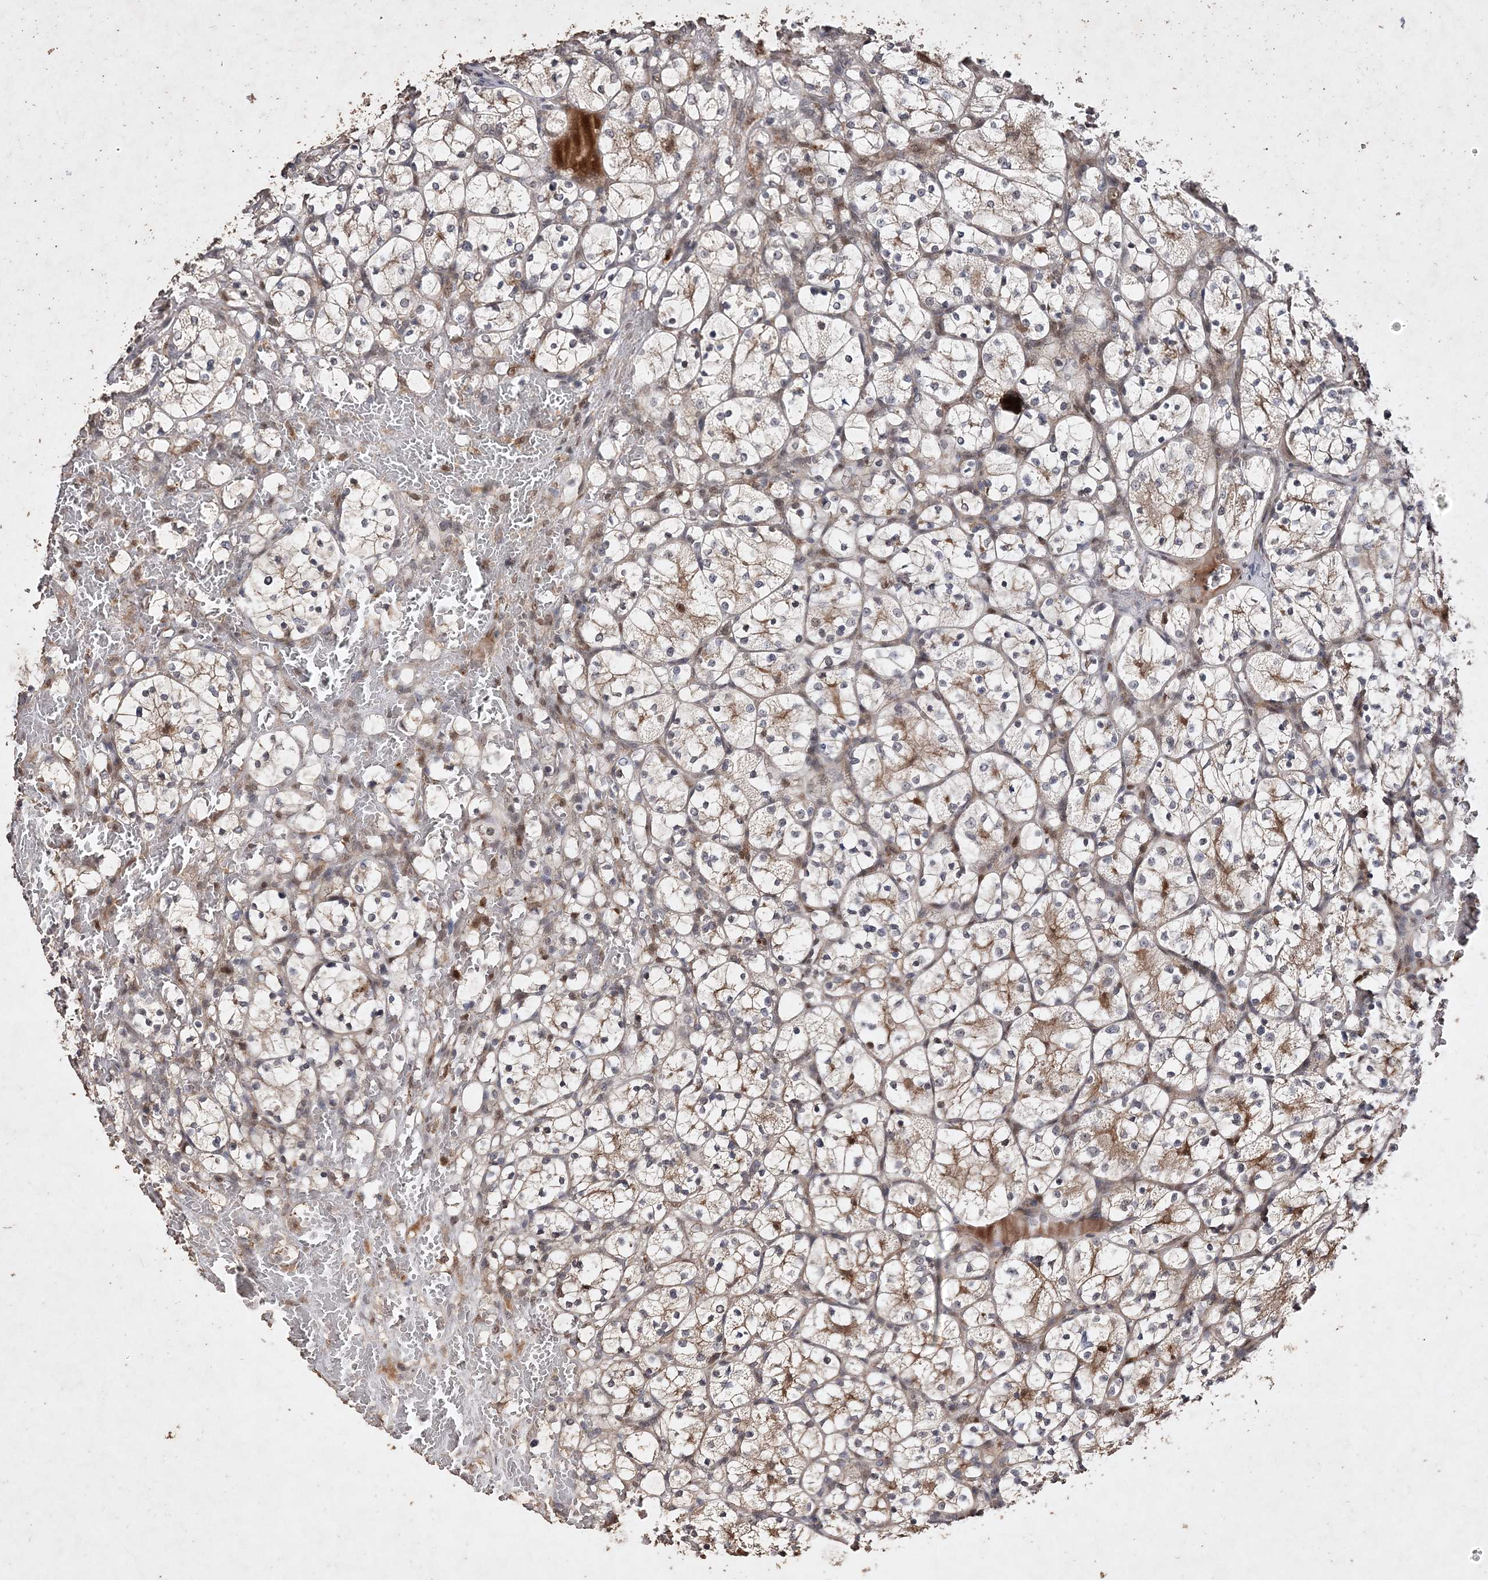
{"staining": {"intensity": "moderate", "quantity": "<25%", "location": "cytoplasmic/membranous"}, "tissue": "renal cancer", "cell_type": "Tumor cells", "image_type": "cancer", "snomed": [{"axis": "morphology", "description": "Adenocarcinoma, NOS"}, {"axis": "topography", "description": "Kidney"}], "caption": "Brown immunohistochemical staining in renal adenocarcinoma shows moderate cytoplasmic/membranous expression in approximately <25% of tumor cells.", "gene": "C3orf38", "patient": {"sex": "female", "age": 69}}